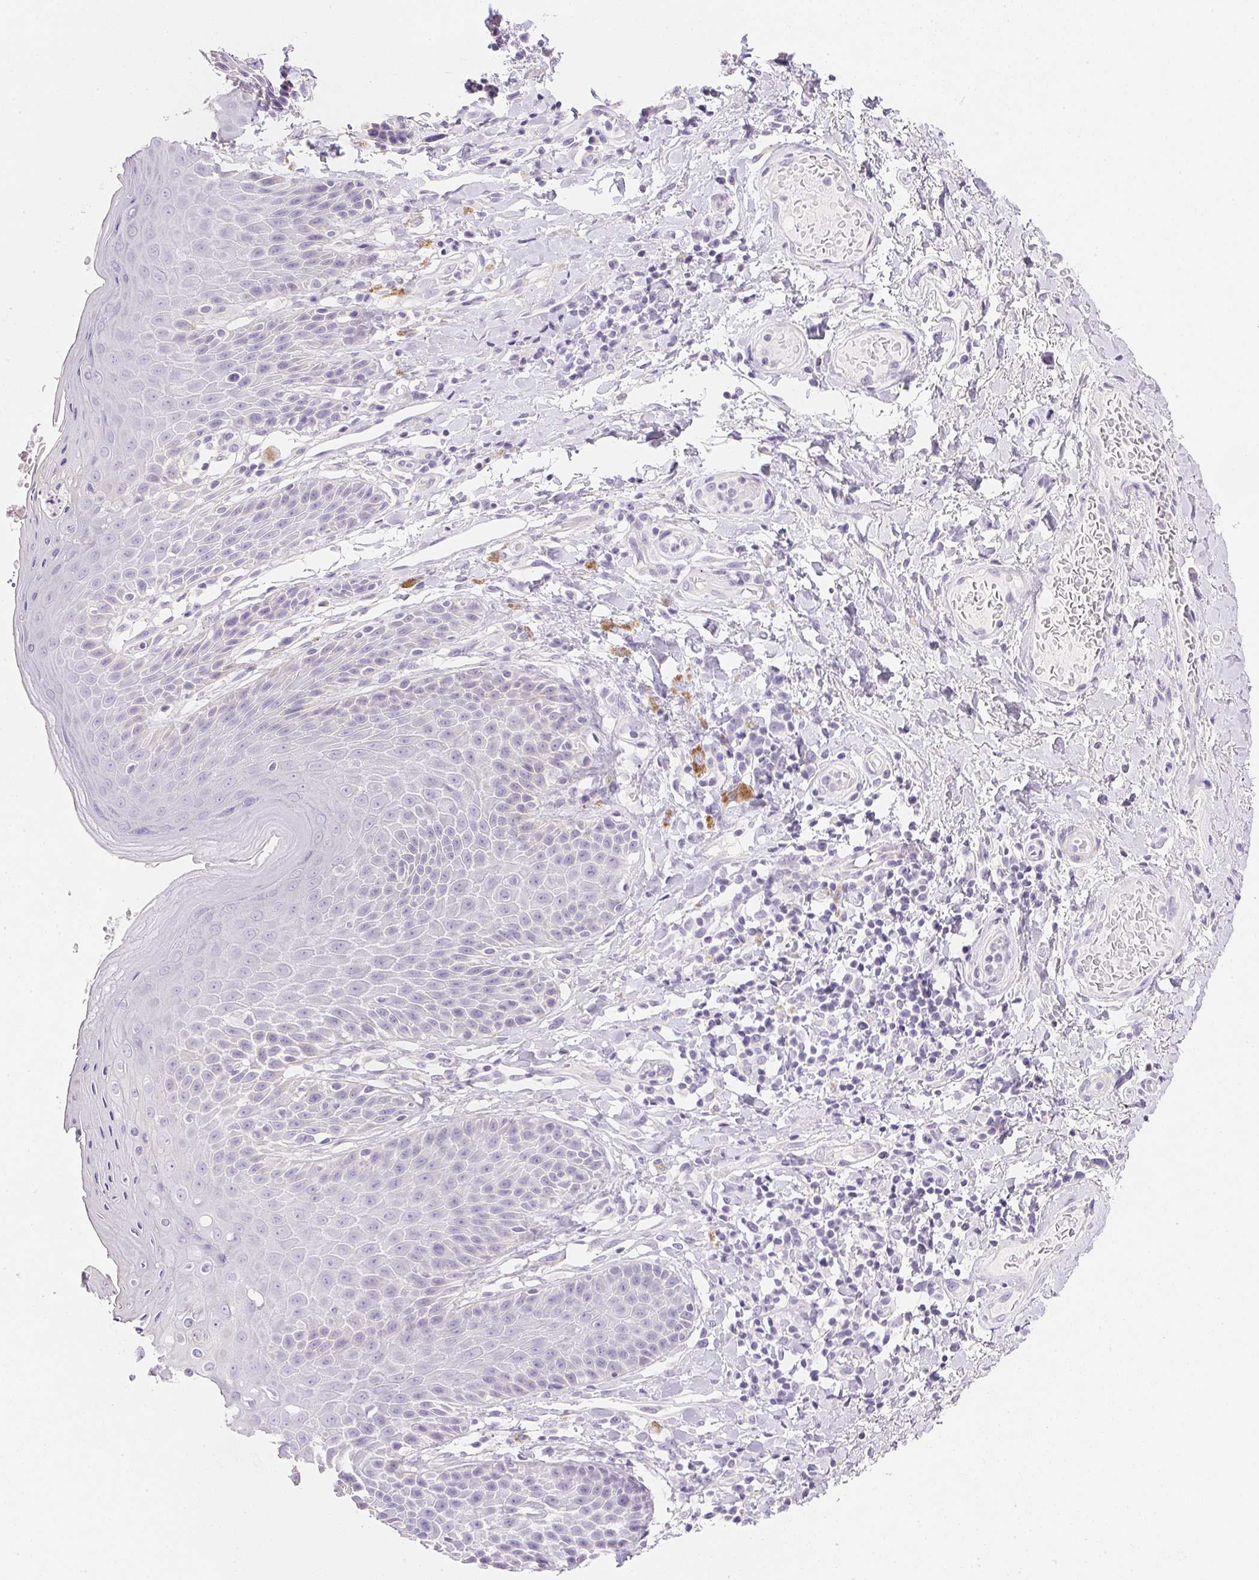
{"staining": {"intensity": "negative", "quantity": "none", "location": "none"}, "tissue": "skin", "cell_type": "Epidermal cells", "image_type": "normal", "snomed": [{"axis": "morphology", "description": "Normal tissue, NOS"}, {"axis": "topography", "description": "Anal"}, {"axis": "topography", "description": "Peripheral nerve tissue"}], "caption": "Immunohistochemistry photomicrograph of benign human skin stained for a protein (brown), which exhibits no positivity in epidermal cells.", "gene": "KCNE2", "patient": {"sex": "male", "age": 51}}